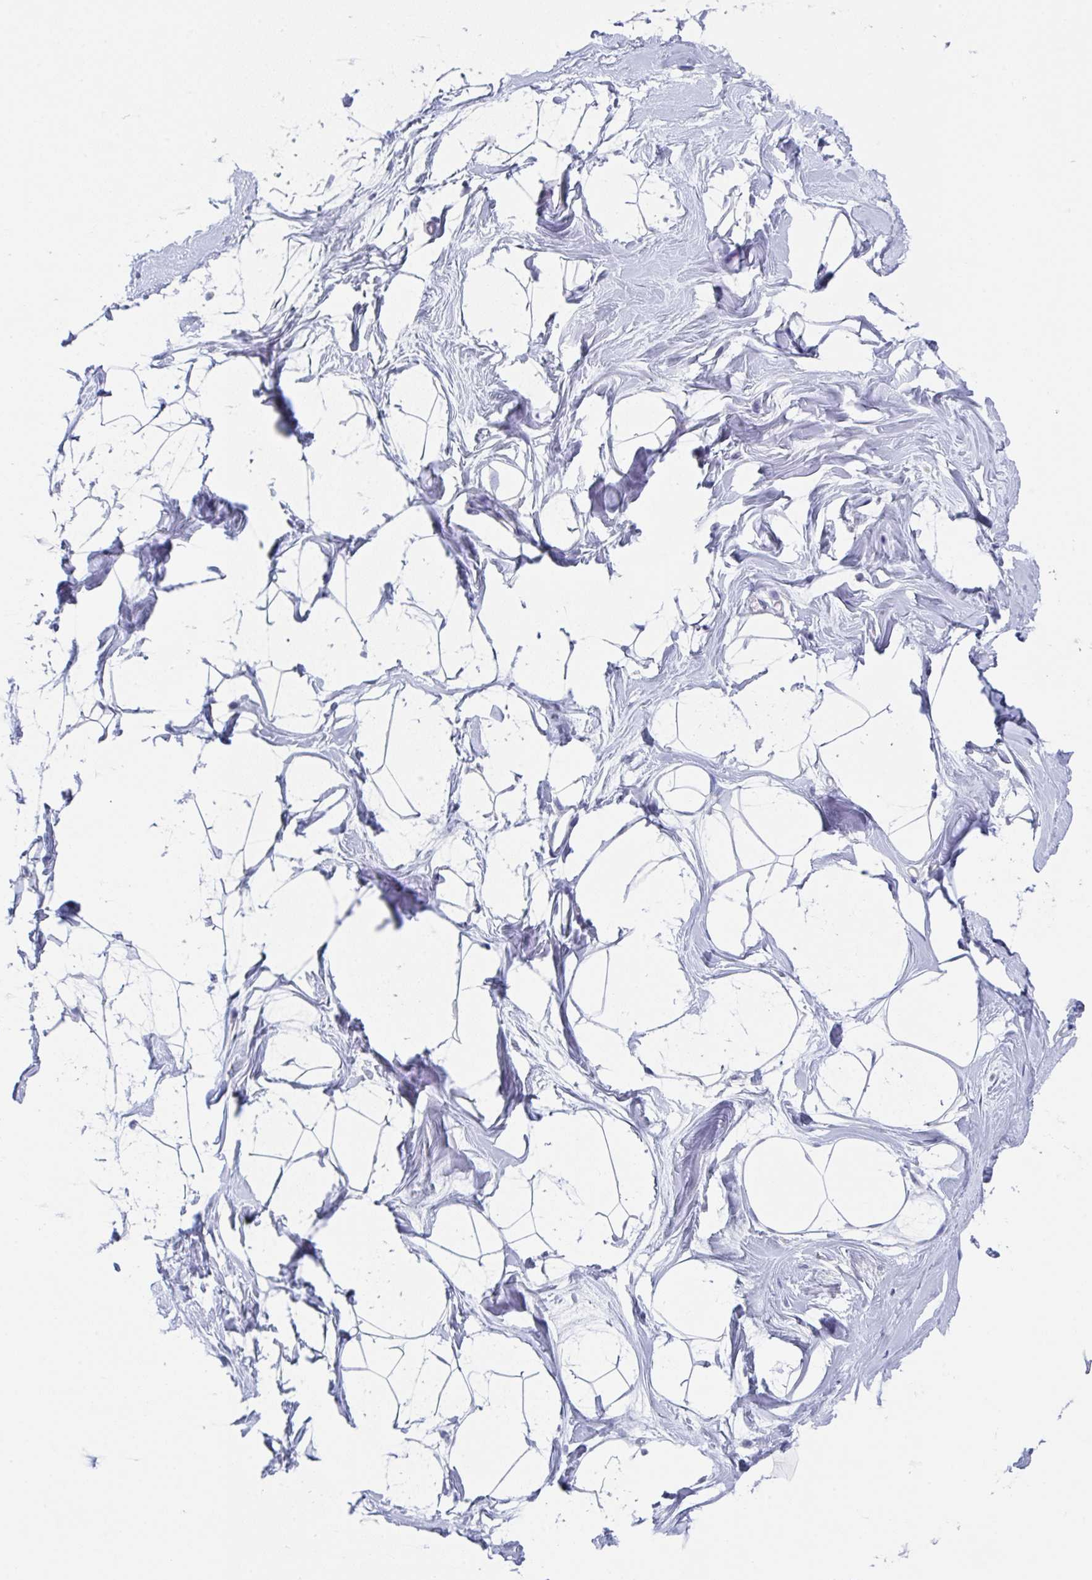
{"staining": {"intensity": "negative", "quantity": "none", "location": "none"}, "tissue": "breast", "cell_type": "Adipocytes", "image_type": "normal", "snomed": [{"axis": "morphology", "description": "Normal tissue, NOS"}, {"axis": "topography", "description": "Breast"}], "caption": "Immunohistochemistry (IHC) micrograph of normal breast stained for a protein (brown), which displays no staining in adipocytes.", "gene": "AMPD2", "patient": {"sex": "female", "age": 45}}